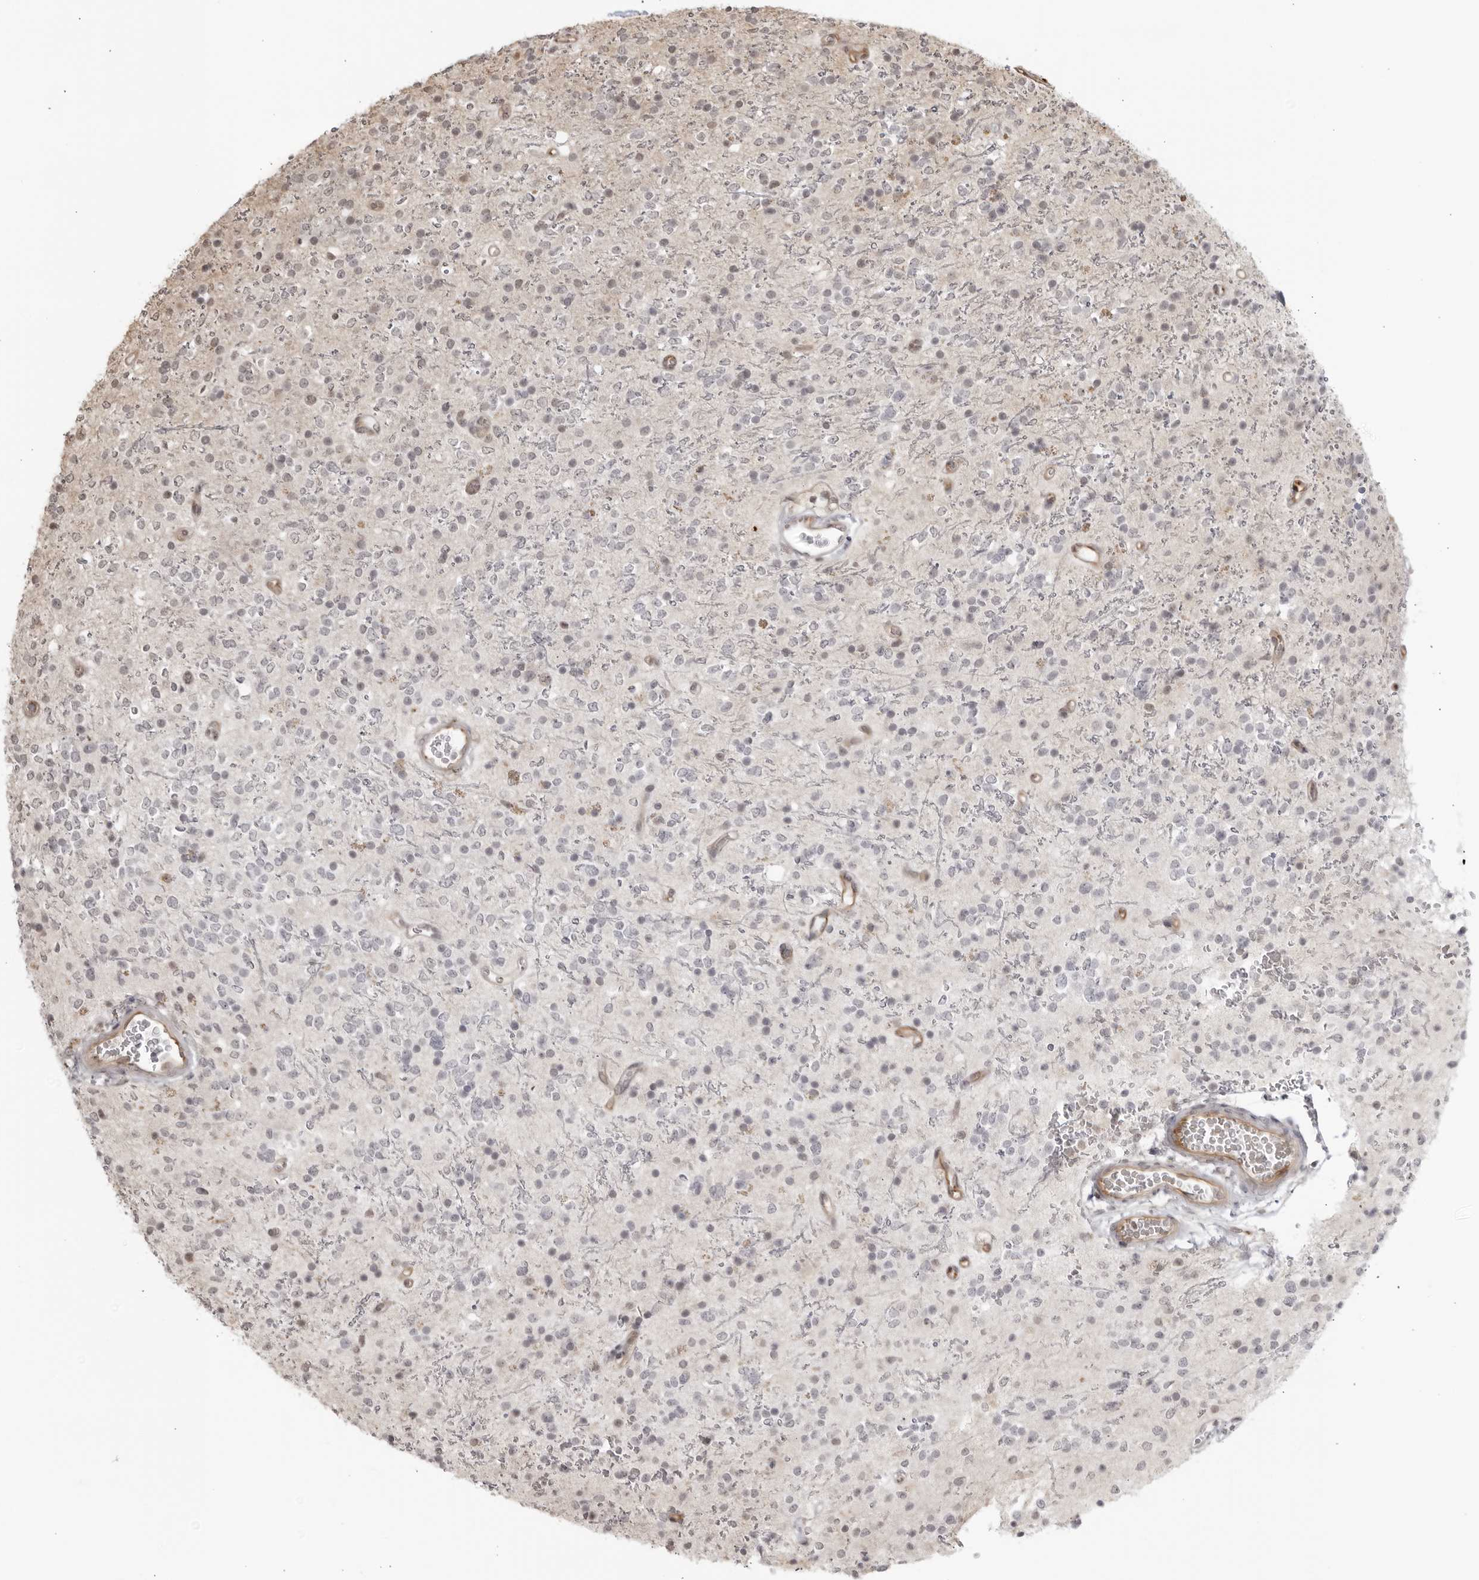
{"staining": {"intensity": "negative", "quantity": "none", "location": "none"}, "tissue": "glioma", "cell_type": "Tumor cells", "image_type": "cancer", "snomed": [{"axis": "morphology", "description": "Glioma, malignant, High grade"}, {"axis": "topography", "description": "Brain"}], "caption": "High power microscopy photomicrograph of an IHC photomicrograph of malignant glioma (high-grade), revealing no significant staining in tumor cells.", "gene": "TCF21", "patient": {"sex": "male", "age": 34}}